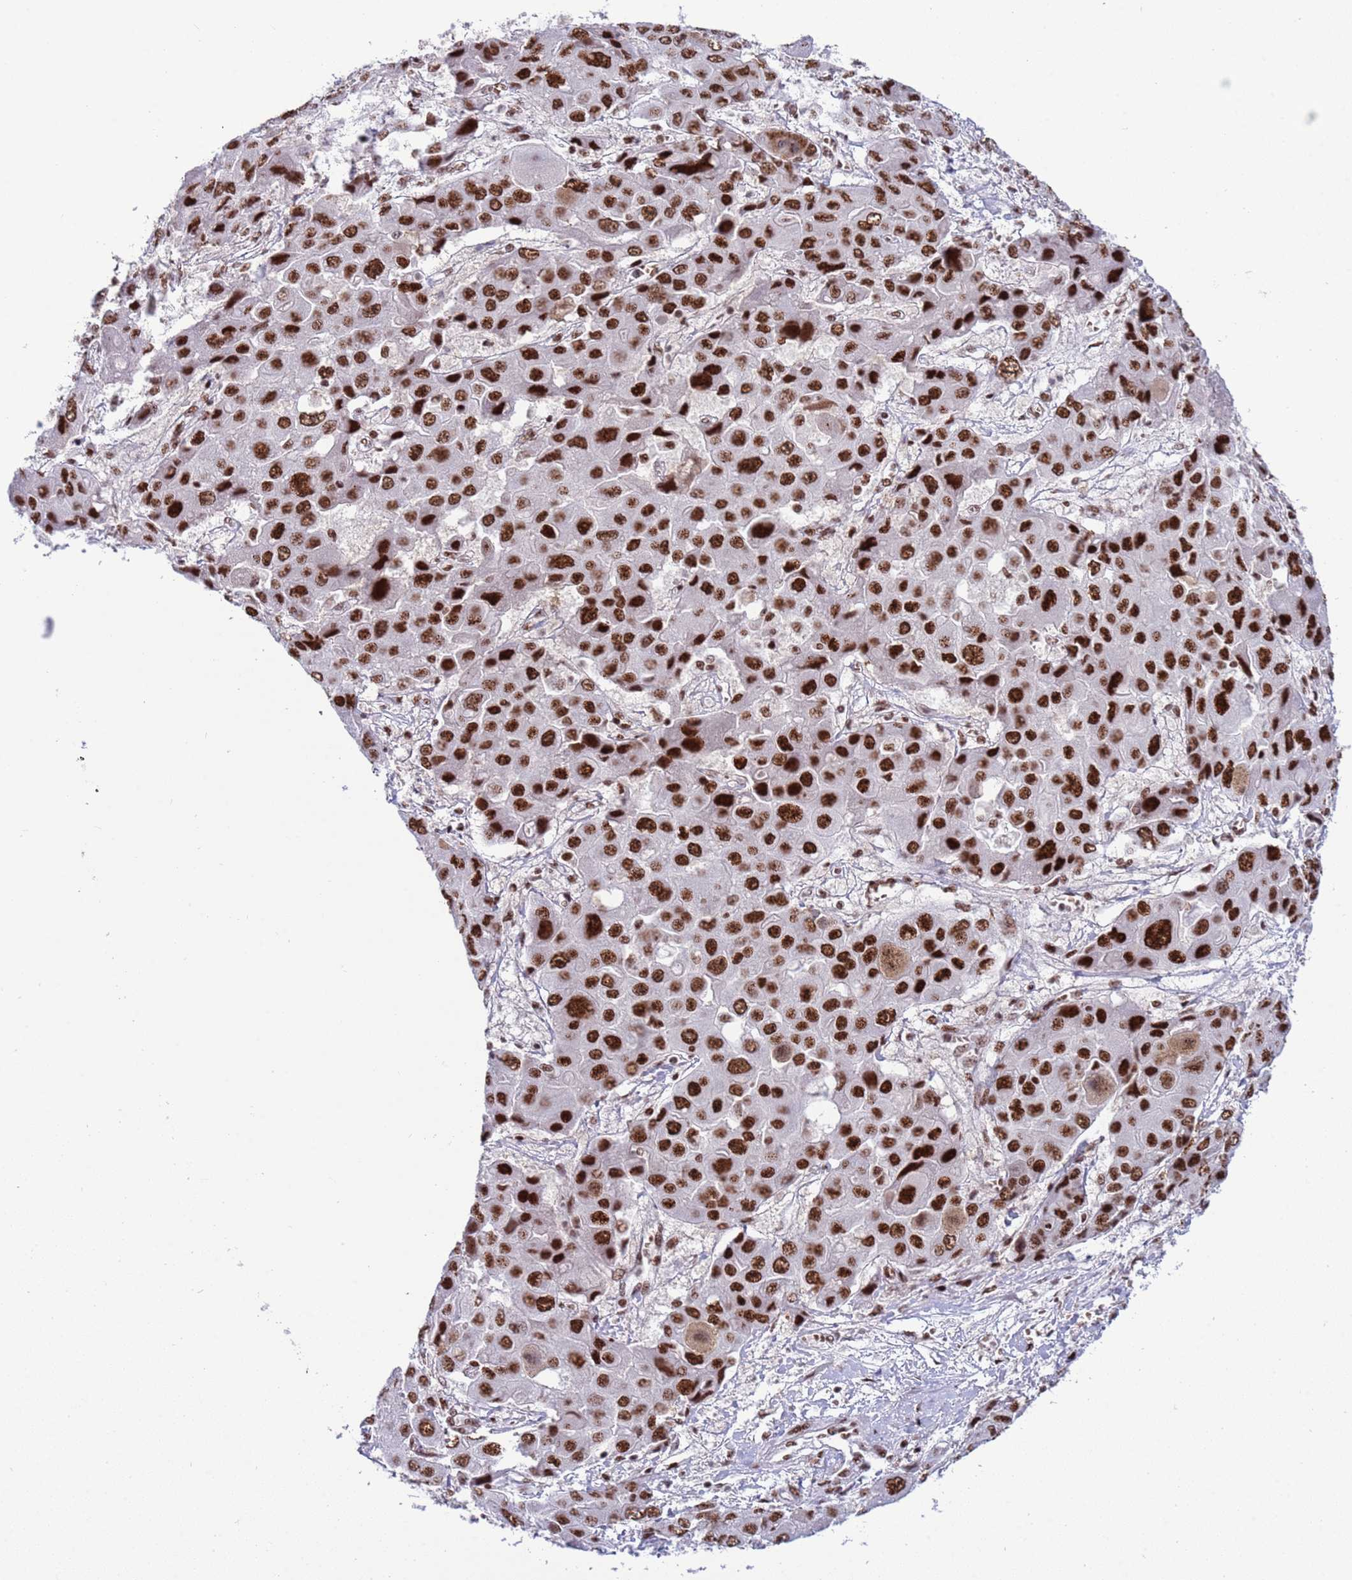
{"staining": {"intensity": "strong", "quantity": ">75%", "location": "nuclear"}, "tissue": "liver cancer", "cell_type": "Tumor cells", "image_type": "cancer", "snomed": [{"axis": "morphology", "description": "Cholangiocarcinoma"}, {"axis": "topography", "description": "Liver"}], "caption": "Liver cholangiocarcinoma stained for a protein shows strong nuclear positivity in tumor cells.", "gene": "THOC2", "patient": {"sex": "male", "age": 67}}